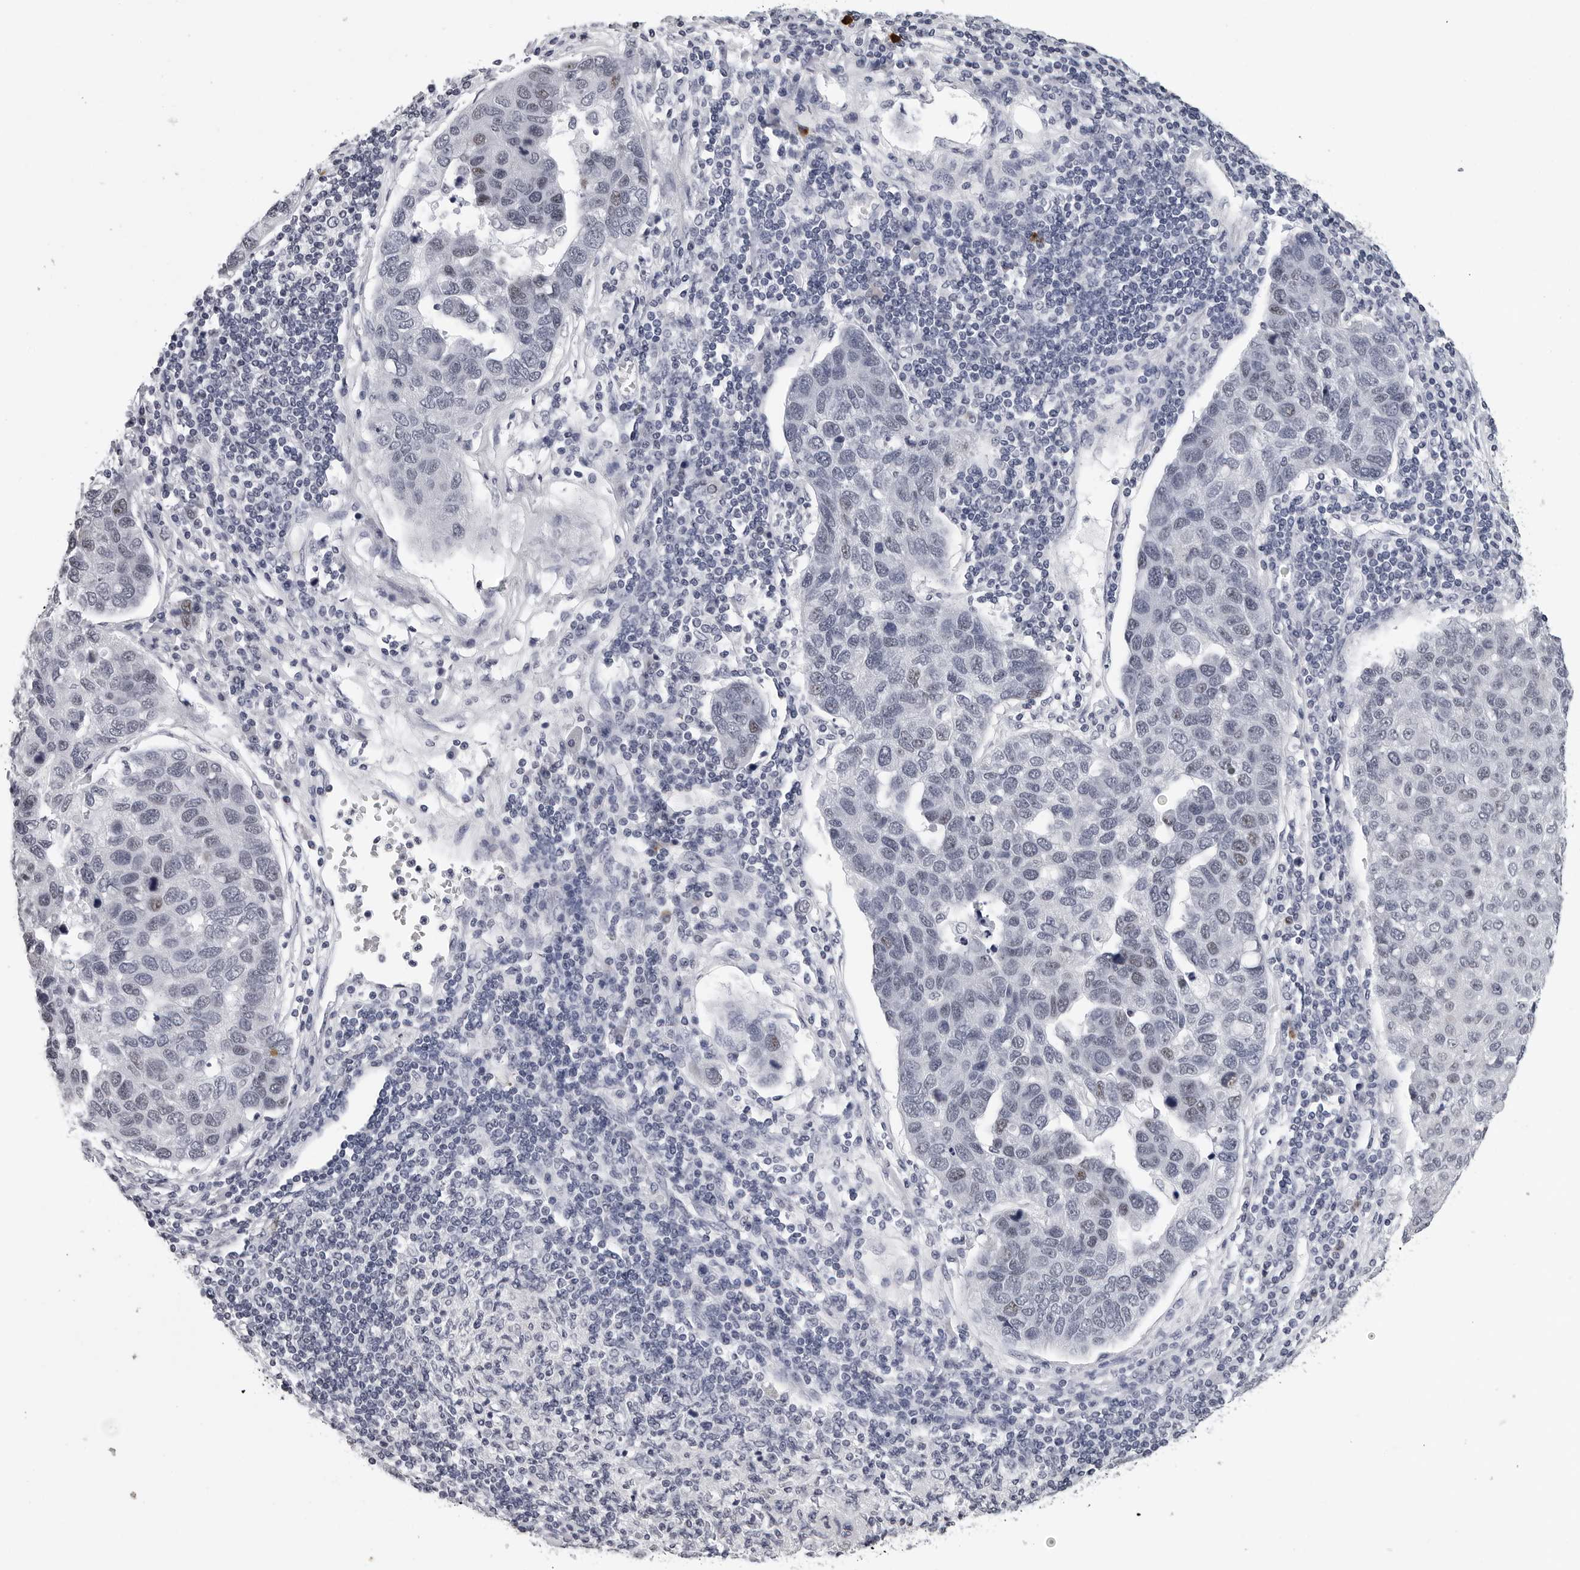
{"staining": {"intensity": "negative", "quantity": "none", "location": "none"}, "tissue": "pancreatic cancer", "cell_type": "Tumor cells", "image_type": "cancer", "snomed": [{"axis": "morphology", "description": "Adenocarcinoma, NOS"}, {"axis": "topography", "description": "Pancreas"}], "caption": "Immunohistochemistry (IHC) image of adenocarcinoma (pancreatic) stained for a protein (brown), which reveals no staining in tumor cells.", "gene": "GNL2", "patient": {"sex": "female", "age": 61}}